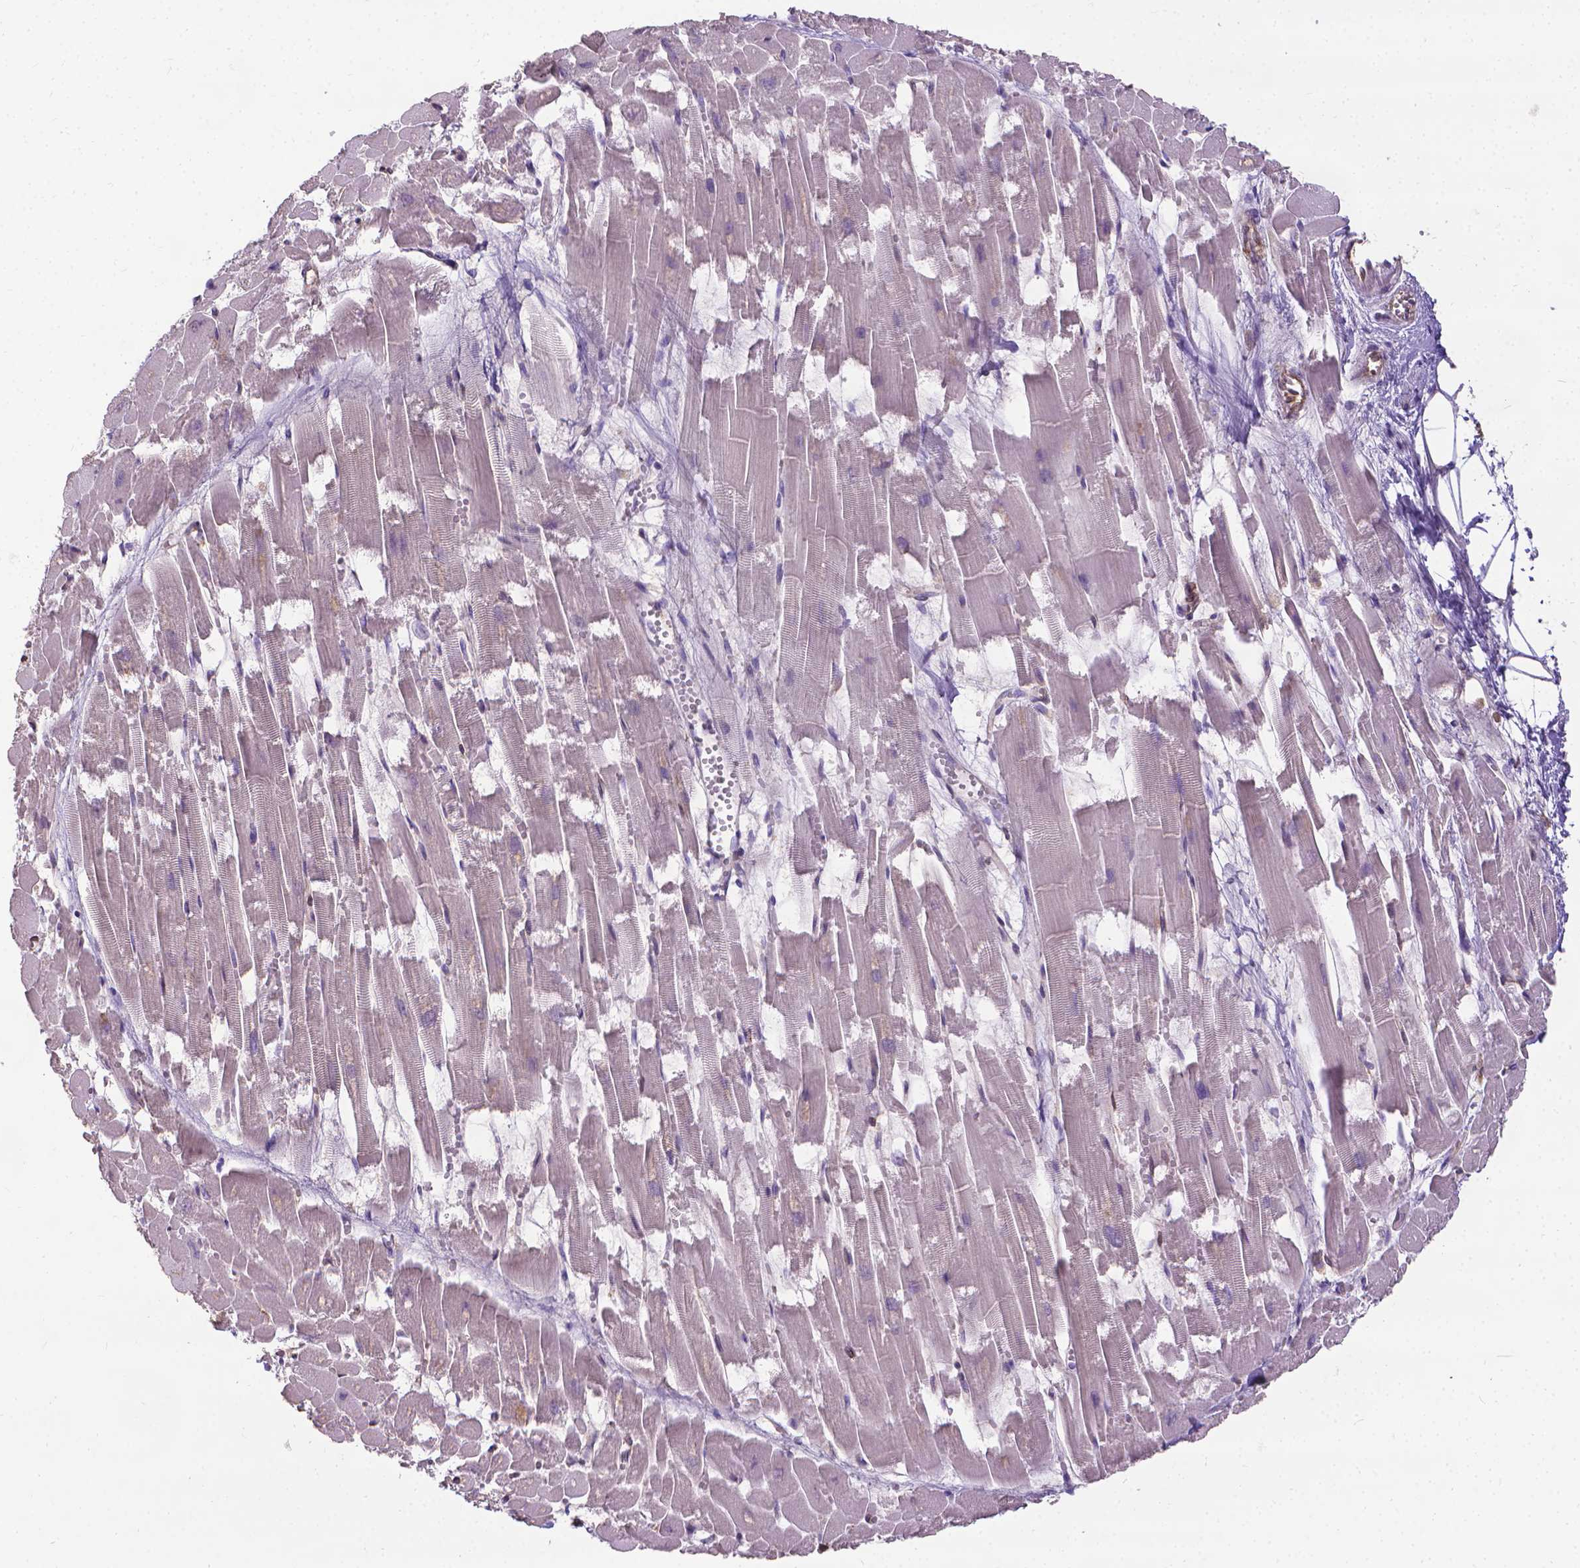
{"staining": {"intensity": "weak", "quantity": "25%-75%", "location": "cytoplasmic/membranous"}, "tissue": "heart muscle", "cell_type": "Cardiomyocytes", "image_type": "normal", "snomed": [{"axis": "morphology", "description": "Normal tissue, NOS"}, {"axis": "topography", "description": "Heart"}], "caption": "A brown stain shows weak cytoplasmic/membranous positivity of a protein in cardiomyocytes of unremarkable human heart muscle. Using DAB (3,3'-diaminobenzidine) (brown) and hematoxylin (blue) stains, captured at high magnification using brightfield microscopy.", "gene": "CFAP299", "patient": {"sex": "female", "age": 52}}